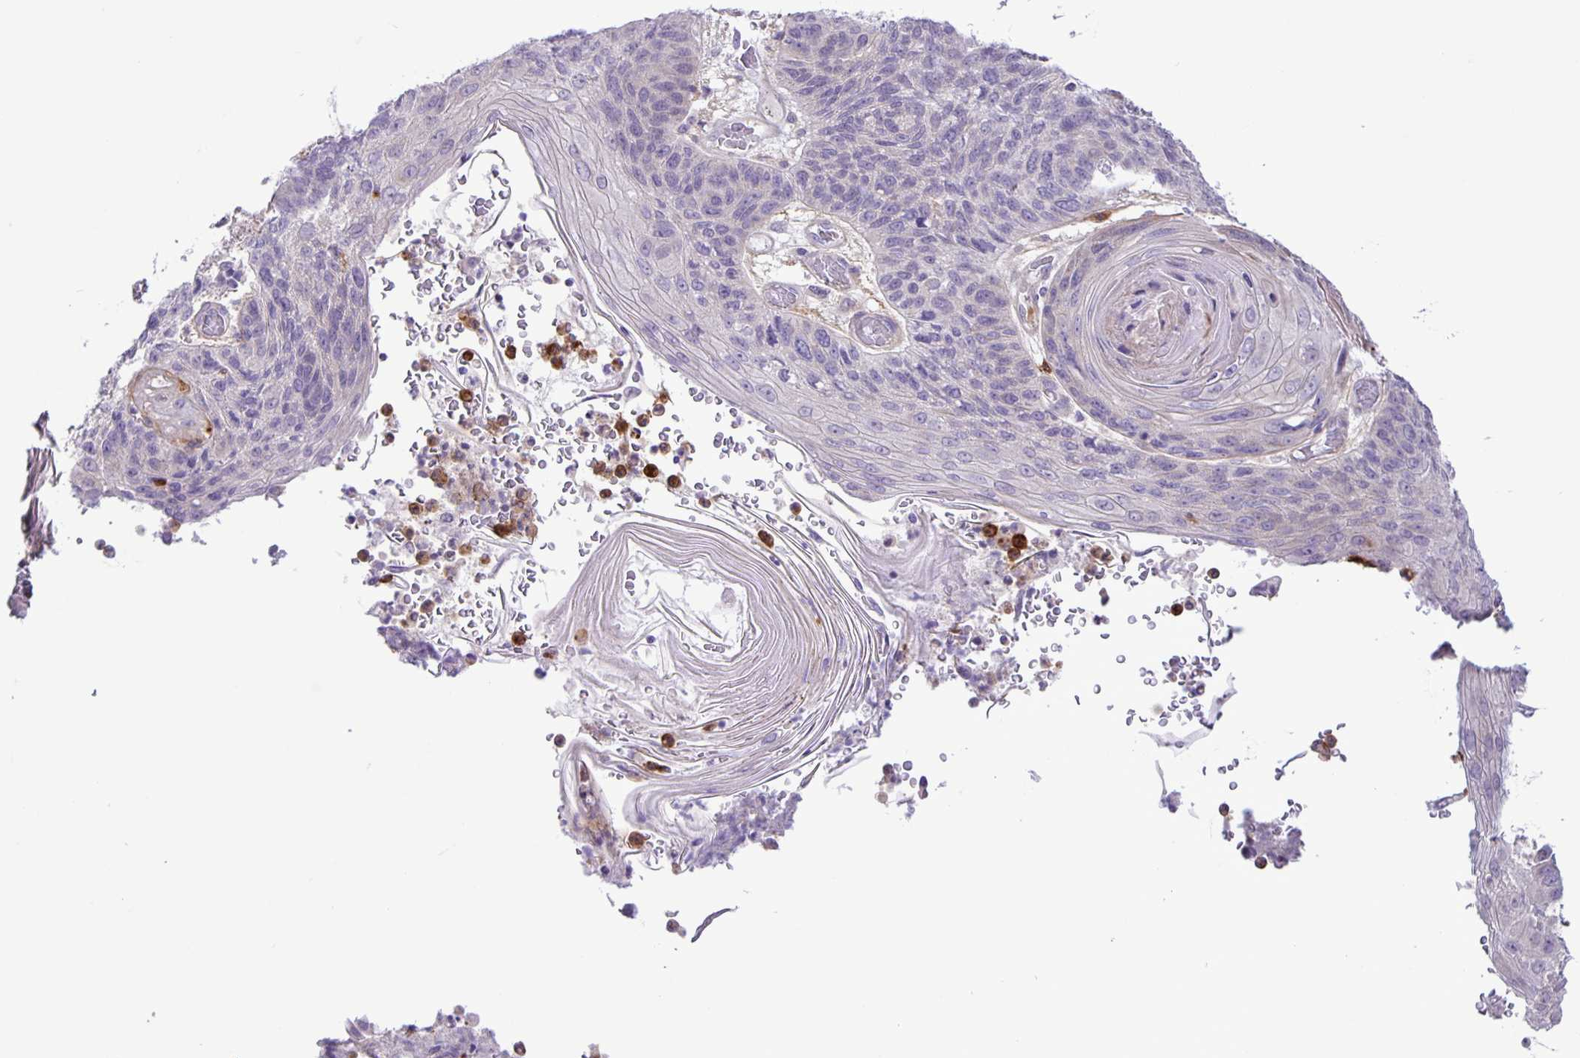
{"staining": {"intensity": "negative", "quantity": "none", "location": "none"}, "tissue": "lung cancer", "cell_type": "Tumor cells", "image_type": "cancer", "snomed": [{"axis": "morphology", "description": "Squamous cell carcinoma, NOS"}, {"axis": "morphology", "description": "Squamous cell carcinoma, metastatic, NOS"}, {"axis": "topography", "description": "Lymph node"}, {"axis": "topography", "description": "Lung"}], "caption": "High power microscopy photomicrograph of an immunohistochemistry (IHC) photomicrograph of squamous cell carcinoma (lung), revealing no significant expression in tumor cells.", "gene": "ADCK1", "patient": {"sex": "male", "age": 41}}